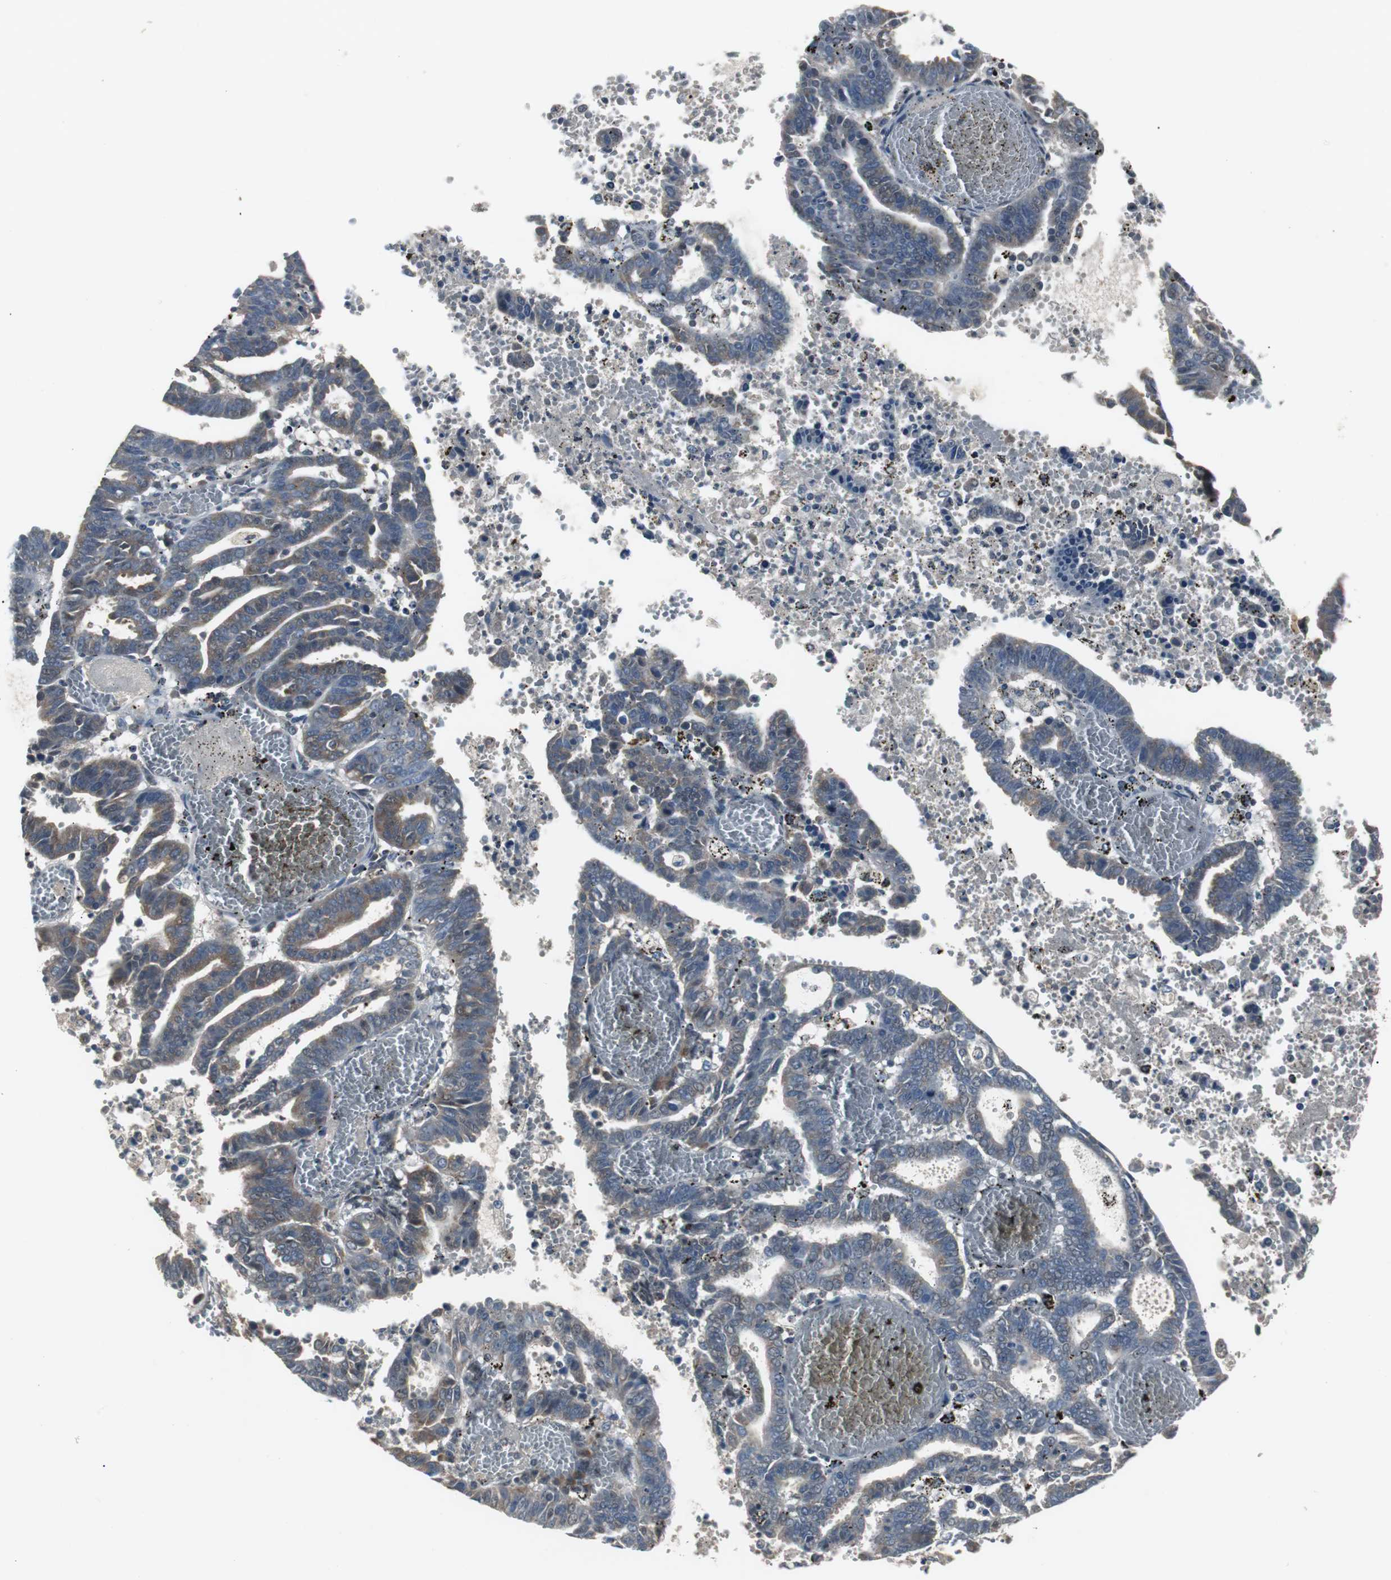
{"staining": {"intensity": "weak", "quantity": ">75%", "location": "cytoplasmic/membranous"}, "tissue": "endometrial cancer", "cell_type": "Tumor cells", "image_type": "cancer", "snomed": [{"axis": "morphology", "description": "Adenocarcinoma, NOS"}, {"axis": "topography", "description": "Uterus"}], "caption": "An image of adenocarcinoma (endometrial) stained for a protein exhibits weak cytoplasmic/membranous brown staining in tumor cells. The protein of interest is shown in brown color, while the nuclei are stained blue.", "gene": "ZMPSTE24", "patient": {"sex": "female", "age": 83}}